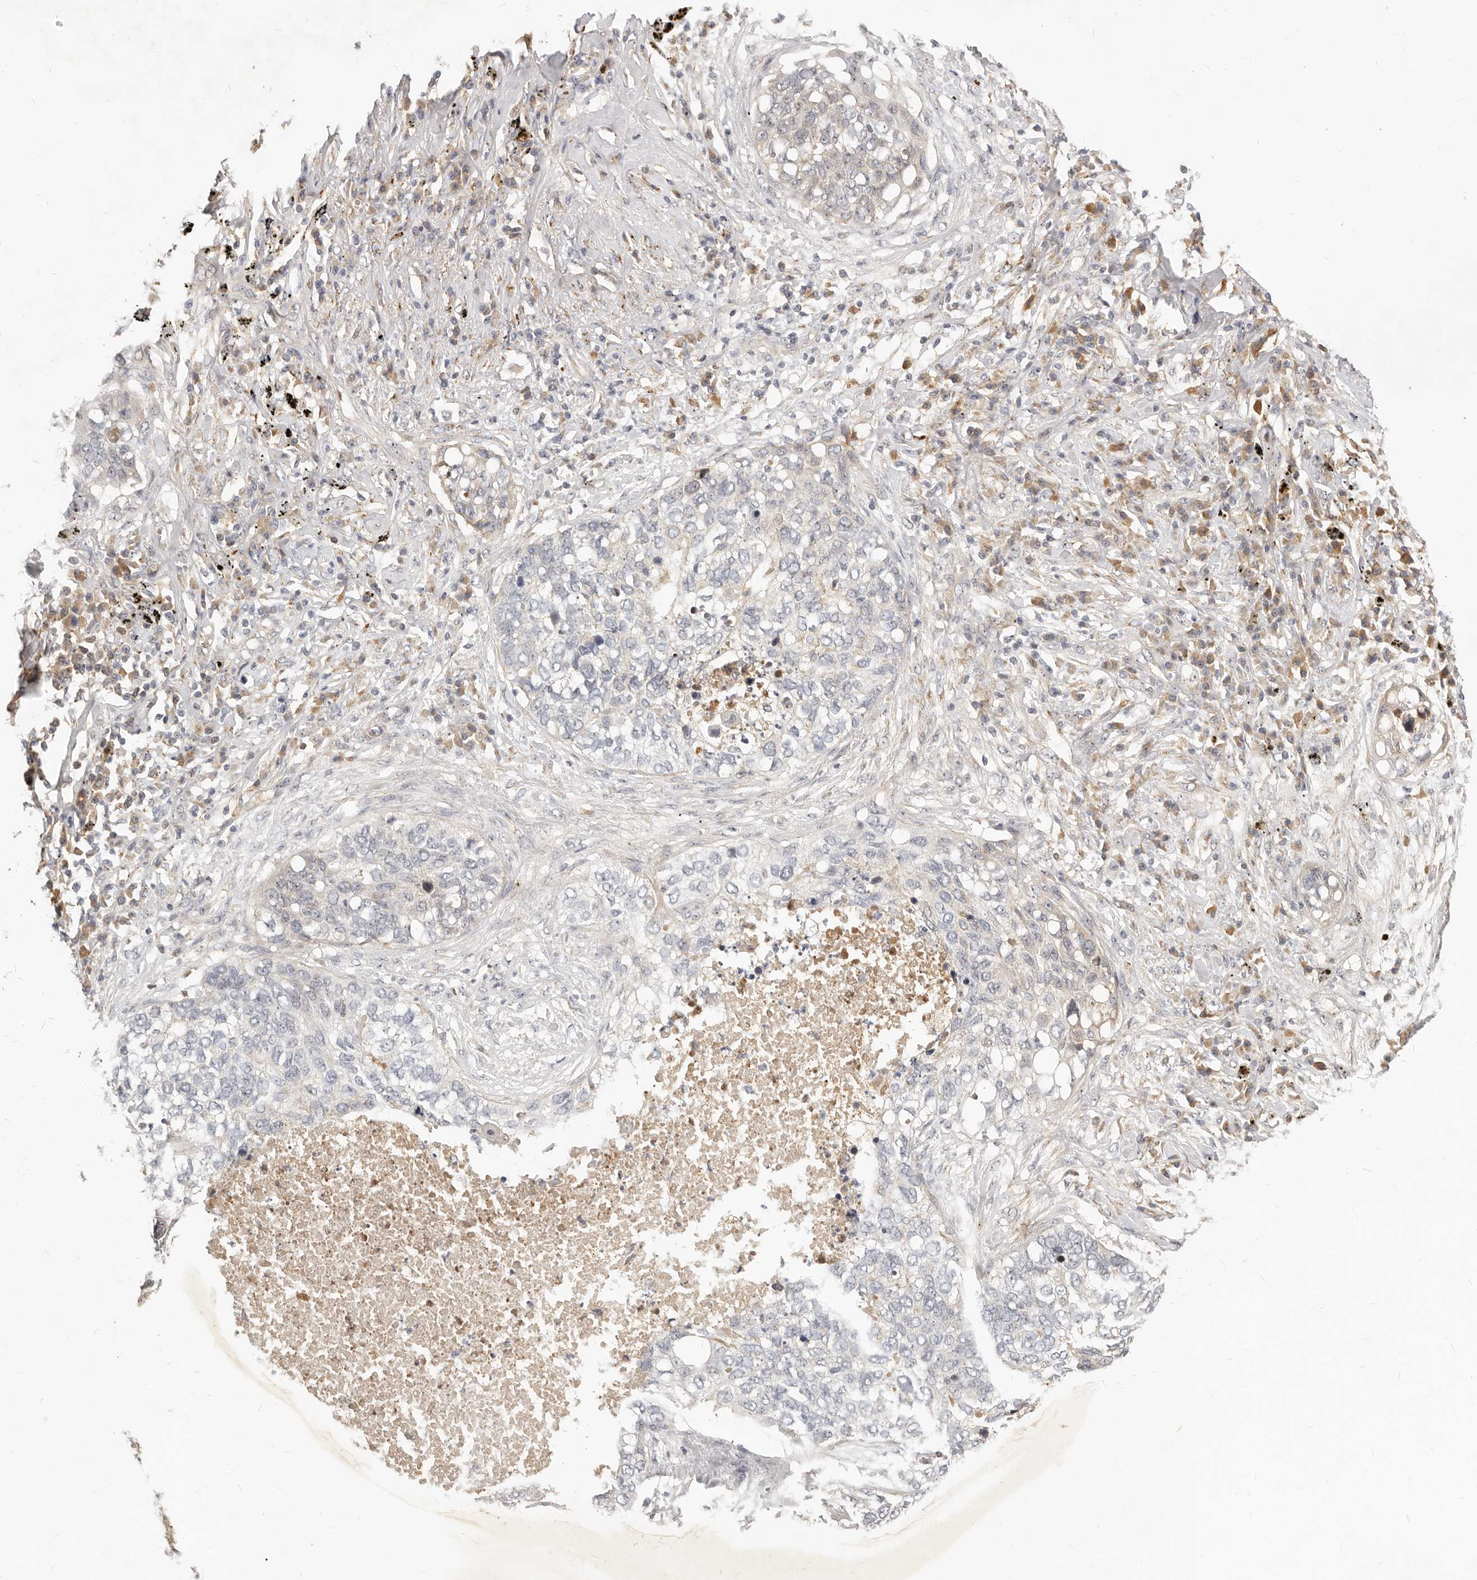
{"staining": {"intensity": "negative", "quantity": "none", "location": "none"}, "tissue": "lung cancer", "cell_type": "Tumor cells", "image_type": "cancer", "snomed": [{"axis": "morphology", "description": "Squamous cell carcinoma, NOS"}, {"axis": "topography", "description": "Lung"}], "caption": "Tumor cells show no significant expression in lung cancer (squamous cell carcinoma). (Brightfield microscopy of DAB (3,3'-diaminobenzidine) immunohistochemistry at high magnification).", "gene": "MICALL2", "patient": {"sex": "female", "age": 63}}